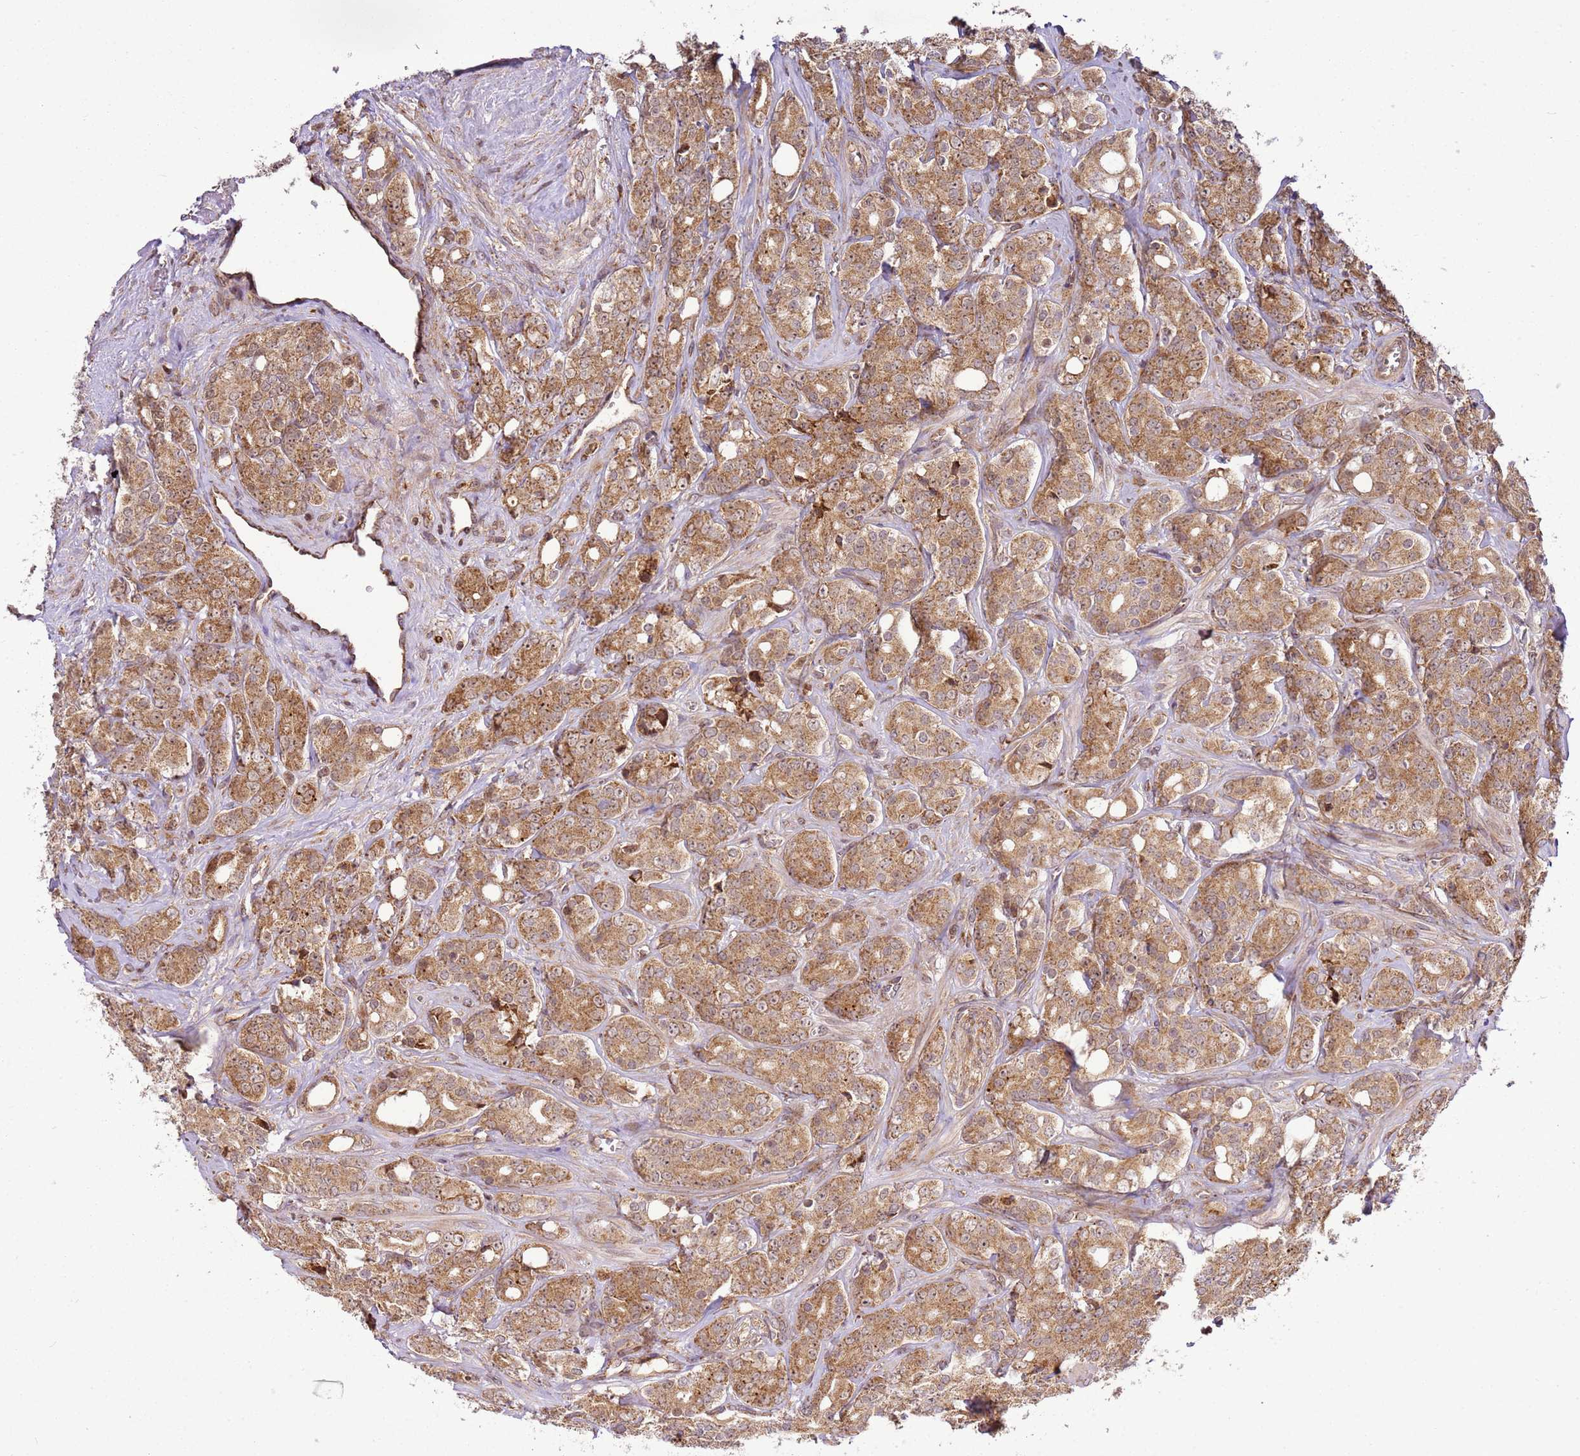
{"staining": {"intensity": "moderate", "quantity": ">75%", "location": "cytoplasmic/membranous,nuclear"}, "tissue": "prostate cancer", "cell_type": "Tumor cells", "image_type": "cancer", "snomed": [{"axis": "morphology", "description": "Adenocarcinoma, High grade"}, {"axis": "topography", "description": "Prostate"}], "caption": "A histopathology image of prostate cancer stained for a protein demonstrates moderate cytoplasmic/membranous and nuclear brown staining in tumor cells. (DAB (3,3'-diaminobenzidine) = brown stain, brightfield microscopy at high magnification).", "gene": "RASA3", "patient": {"sex": "male", "age": 62}}